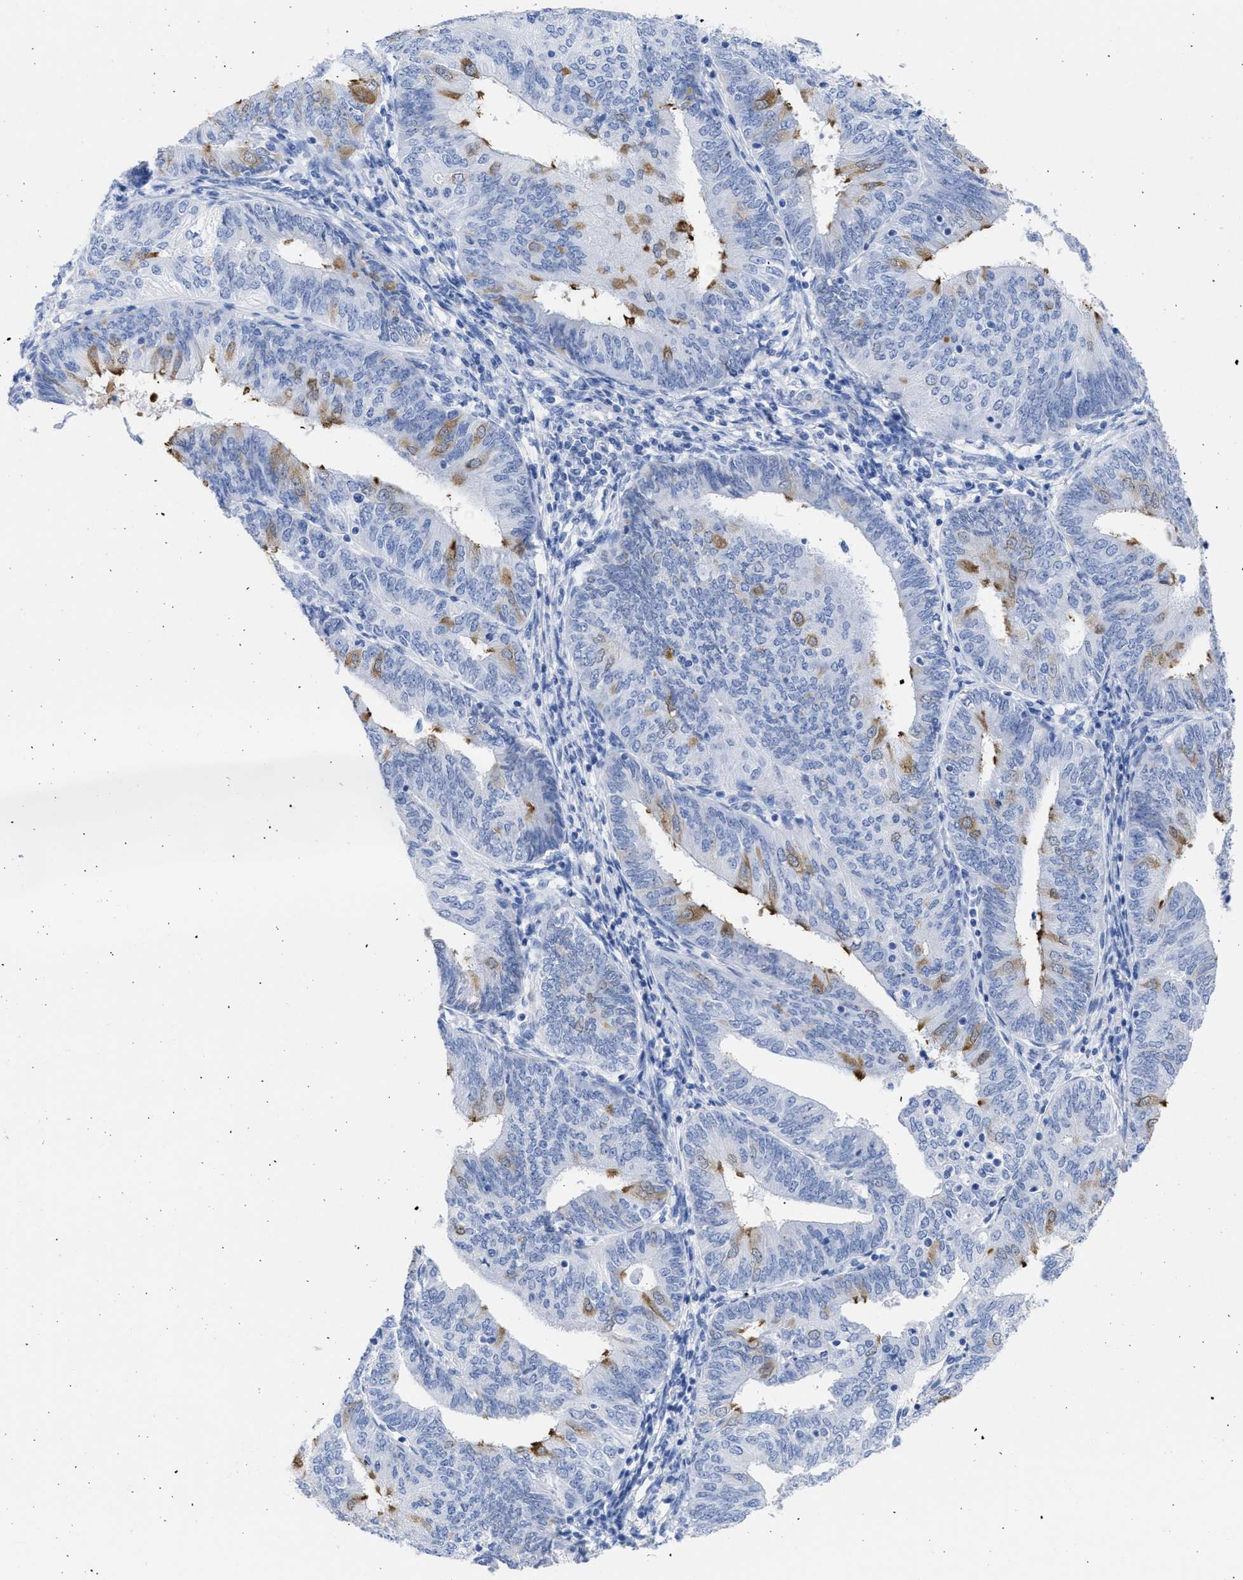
{"staining": {"intensity": "moderate", "quantity": "<25%", "location": "cytoplasmic/membranous"}, "tissue": "endometrial cancer", "cell_type": "Tumor cells", "image_type": "cancer", "snomed": [{"axis": "morphology", "description": "Adenocarcinoma, NOS"}, {"axis": "topography", "description": "Endometrium"}], "caption": "Endometrial cancer stained with a brown dye exhibits moderate cytoplasmic/membranous positive positivity in approximately <25% of tumor cells.", "gene": "RSPH1", "patient": {"sex": "female", "age": 58}}